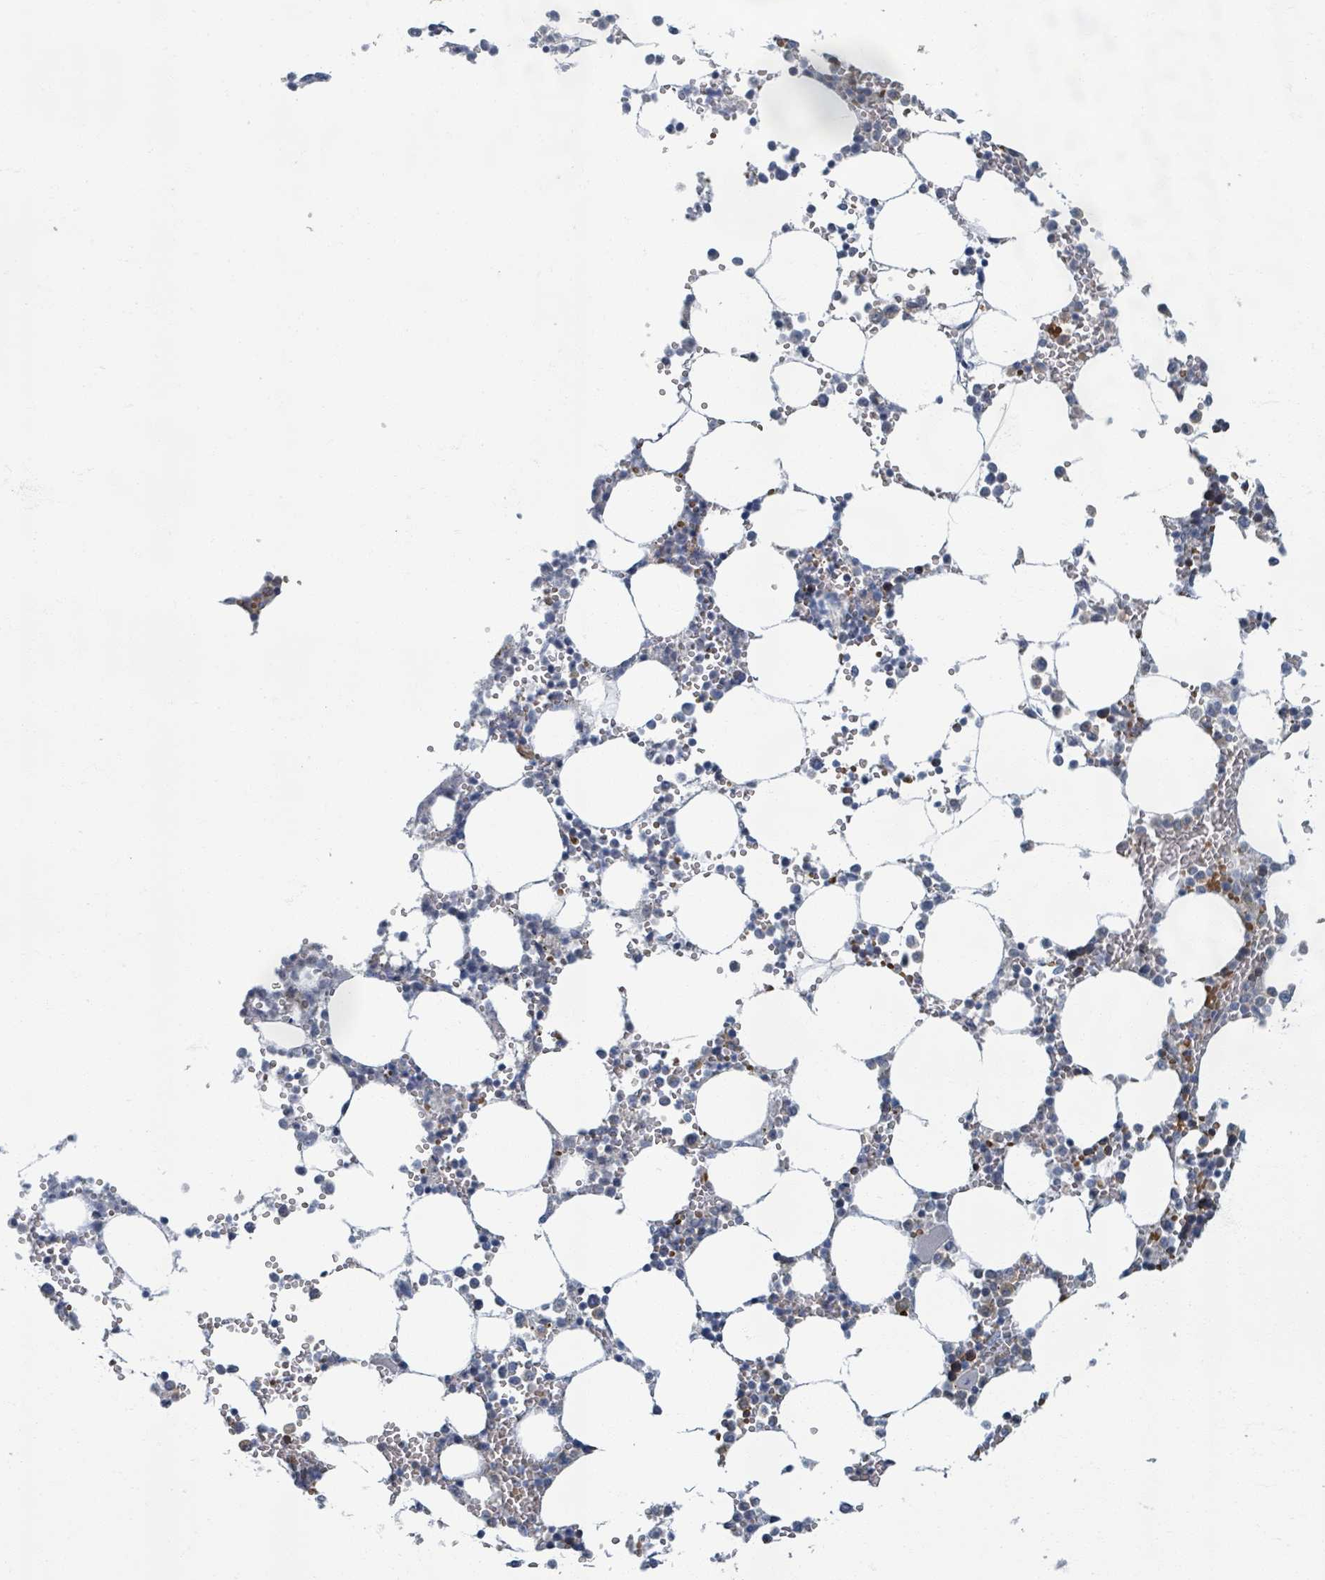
{"staining": {"intensity": "moderate", "quantity": "<25%", "location": "cytoplasmic/membranous"}, "tissue": "bone marrow", "cell_type": "Hematopoietic cells", "image_type": "normal", "snomed": [{"axis": "morphology", "description": "Normal tissue, NOS"}, {"axis": "topography", "description": "Bone marrow"}], "caption": "A photomicrograph of human bone marrow stained for a protein shows moderate cytoplasmic/membranous brown staining in hematopoietic cells. The staining is performed using DAB brown chromogen to label protein expression. The nuclei are counter-stained blue using hematoxylin.", "gene": "WNT11", "patient": {"sex": "male", "age": 64}}